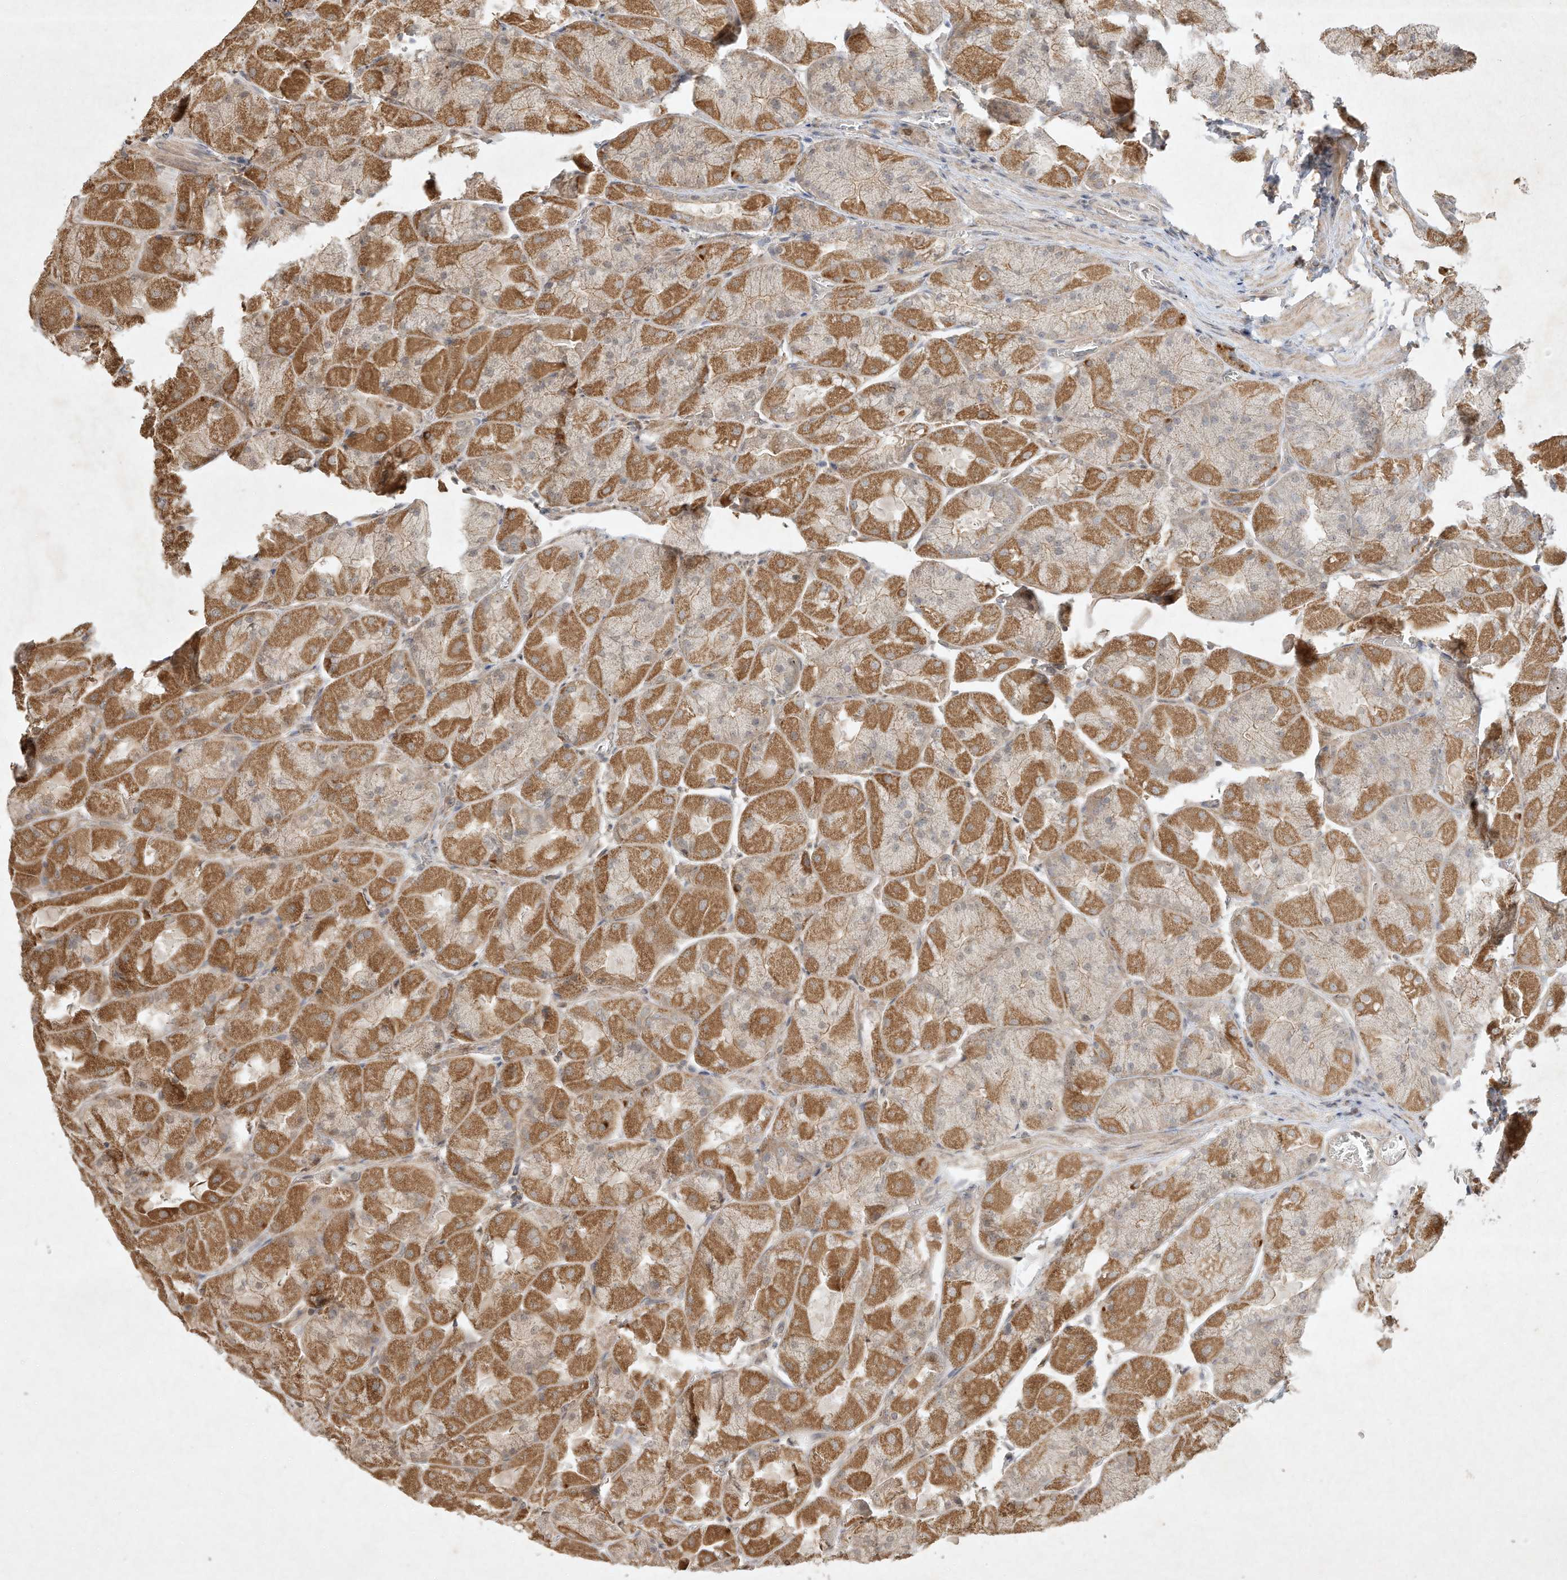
{"staining": {"intensity": "moderate", "quantity": ">75%", "location": "cytoplasmic/membranous"}, "tissue": "stomach", "cell_type": "Glandular cells", "image_type": "normal", "snomed": [{"axis": "morphology", "description": "Normal tissue, NOS"}, {"axis": "topography", "description": "Stomach"}], "caption": "The image exhibits staining of unremarkable stomach, revealing moderate cytoplasmic/membranous protein staining (brown color) within glandular cells.", "gene": "BTRC", "patient": {"sex": "female", "age": 61}}